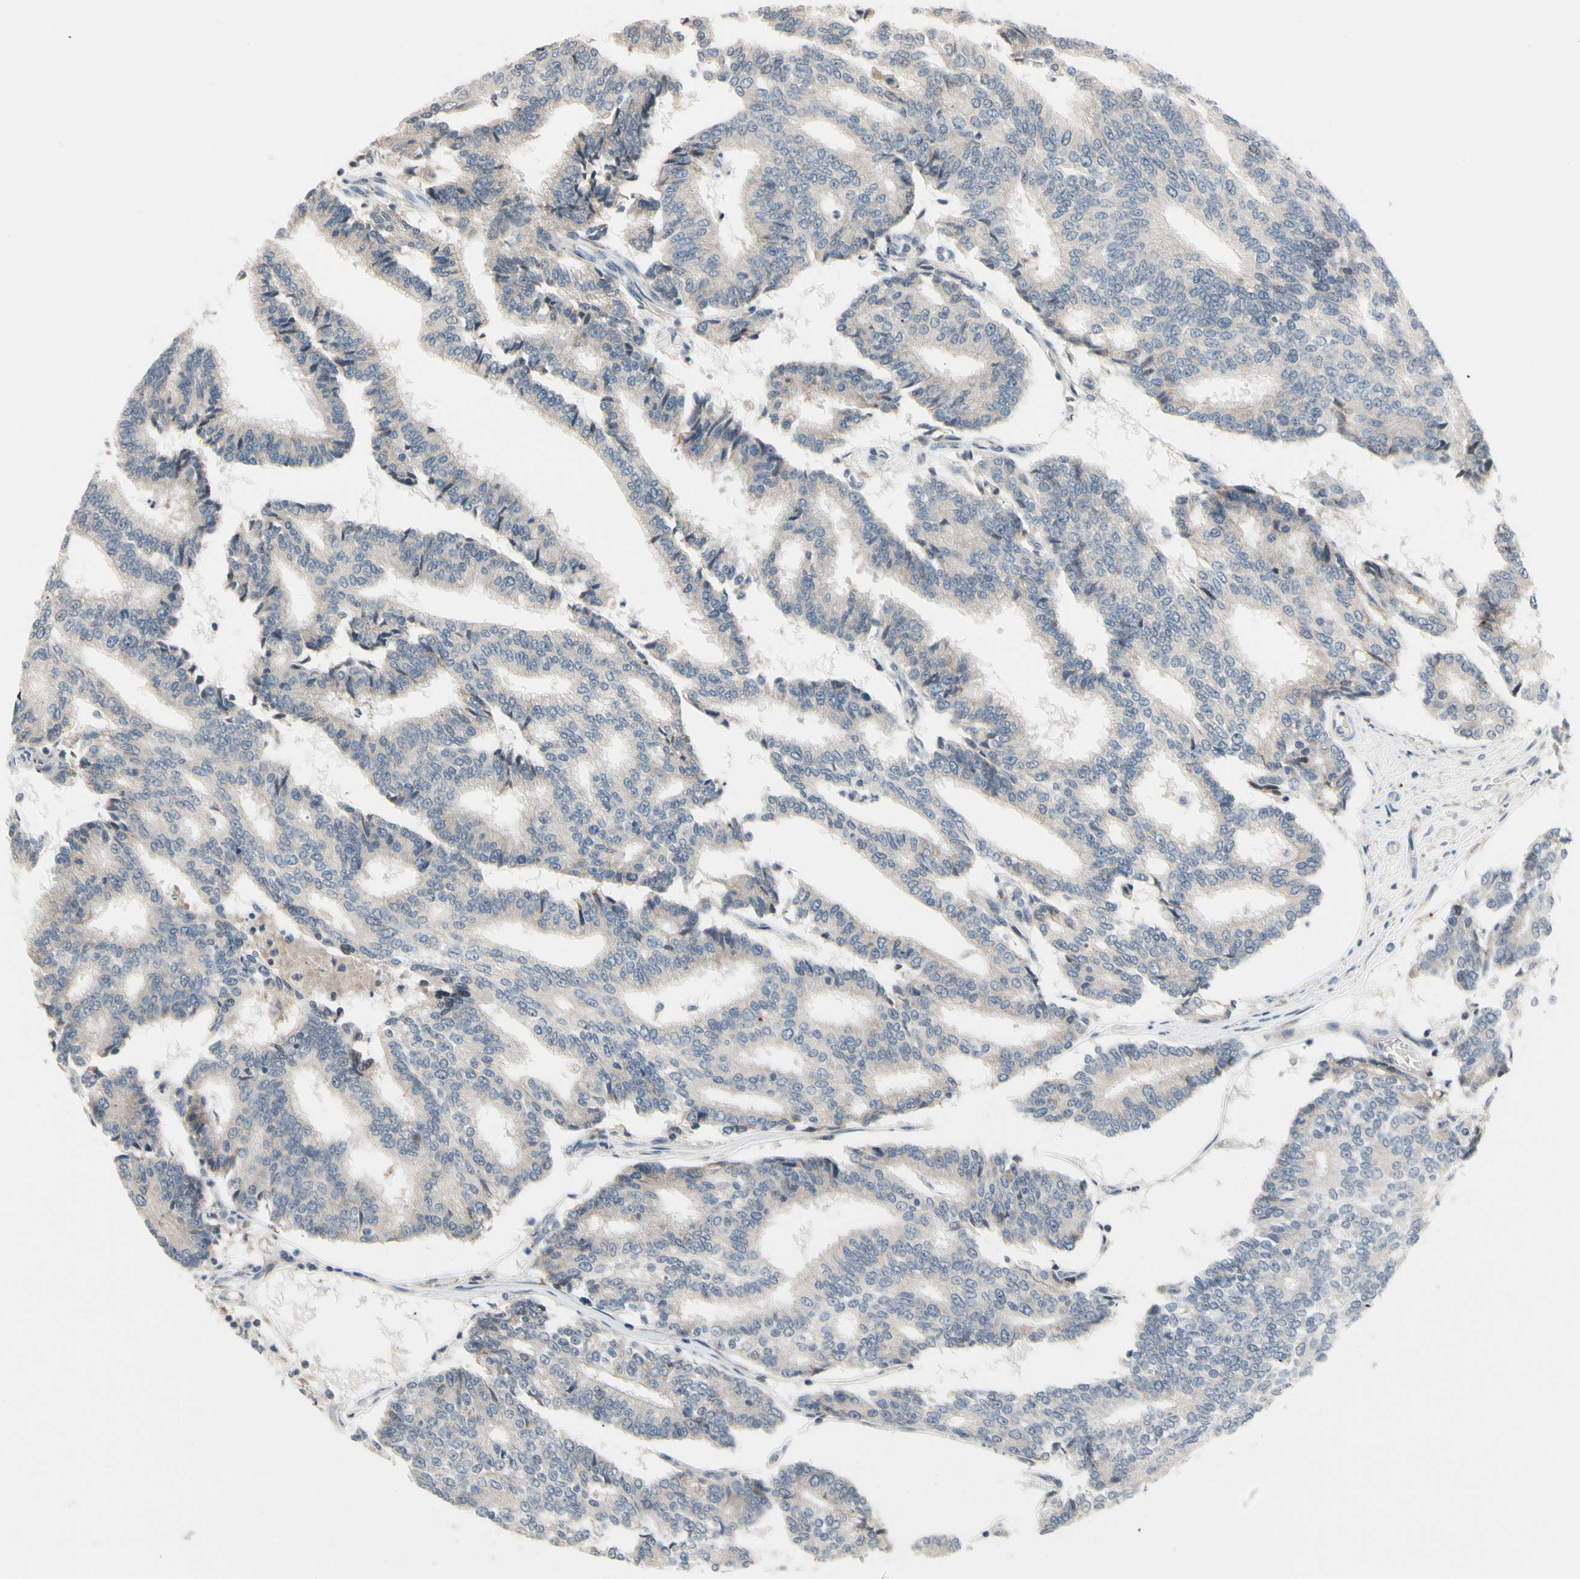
{"staining": {"intensity": "negative", "quantity": "none", "location": "none"}, "tissue": "prostate cancer", "cell_type": "Tumor cells", "image_type": "cancer", "snomed": [{"axis": "morphology", "description": "Adenocarcinoma, High grade"}, {"axis": "topography", "description": "Prostate"}], "caption": "The immunohistochemistry (IHC) image has no significant staining in tumor cells of high-grade adenocarcinoma (prostate) tissue.", "gene": "PIP5K1B", "patient": {"sex": "male", "age": 55}}